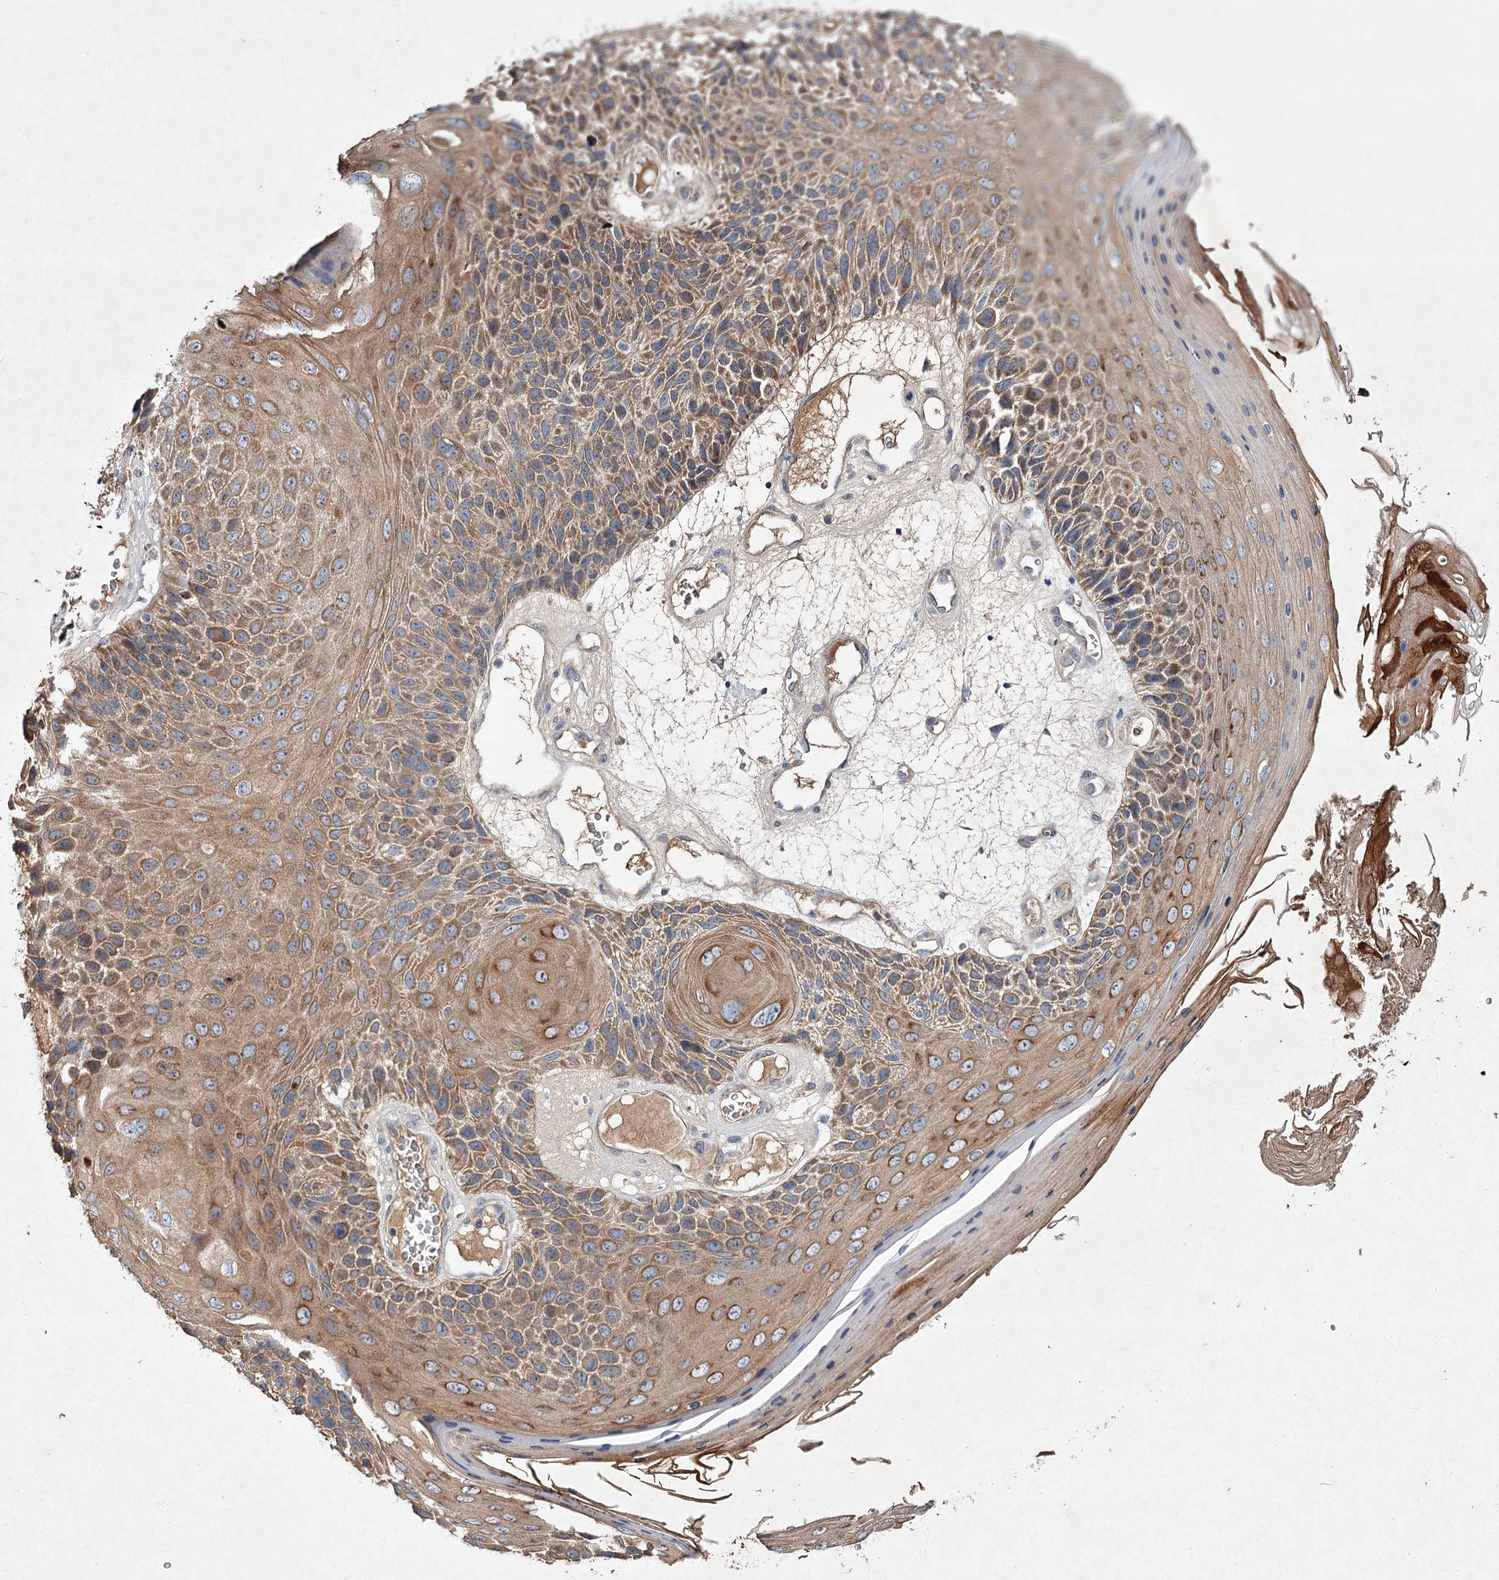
{"staining": {"intensity": "moderate", "quantity": ">75%", "location": "cytoplasmic/membranous"}, "tissue": "skin cancer", "cell_type": "Tumor cells", "image_type": "cancer", "snomed": [{"axis": "morphology", "description": "Squamous cell carcinoma, NOS"}, {"axis": "topography", "description": "Skin"}], "caption": "An immunohistochemistry (IHC) image of neoplastic tissue is shown. Protein staining in brown shows moderate cytoplasmic/membranous positivity in skin squamous cell carcinoma within tumor cells. Immunohistochemistry (ihc) stains the protein of interest in brown and the nuclei are stained blue.", "gene": "MFN1", "patient": {"sex": "female", "age": 88}}